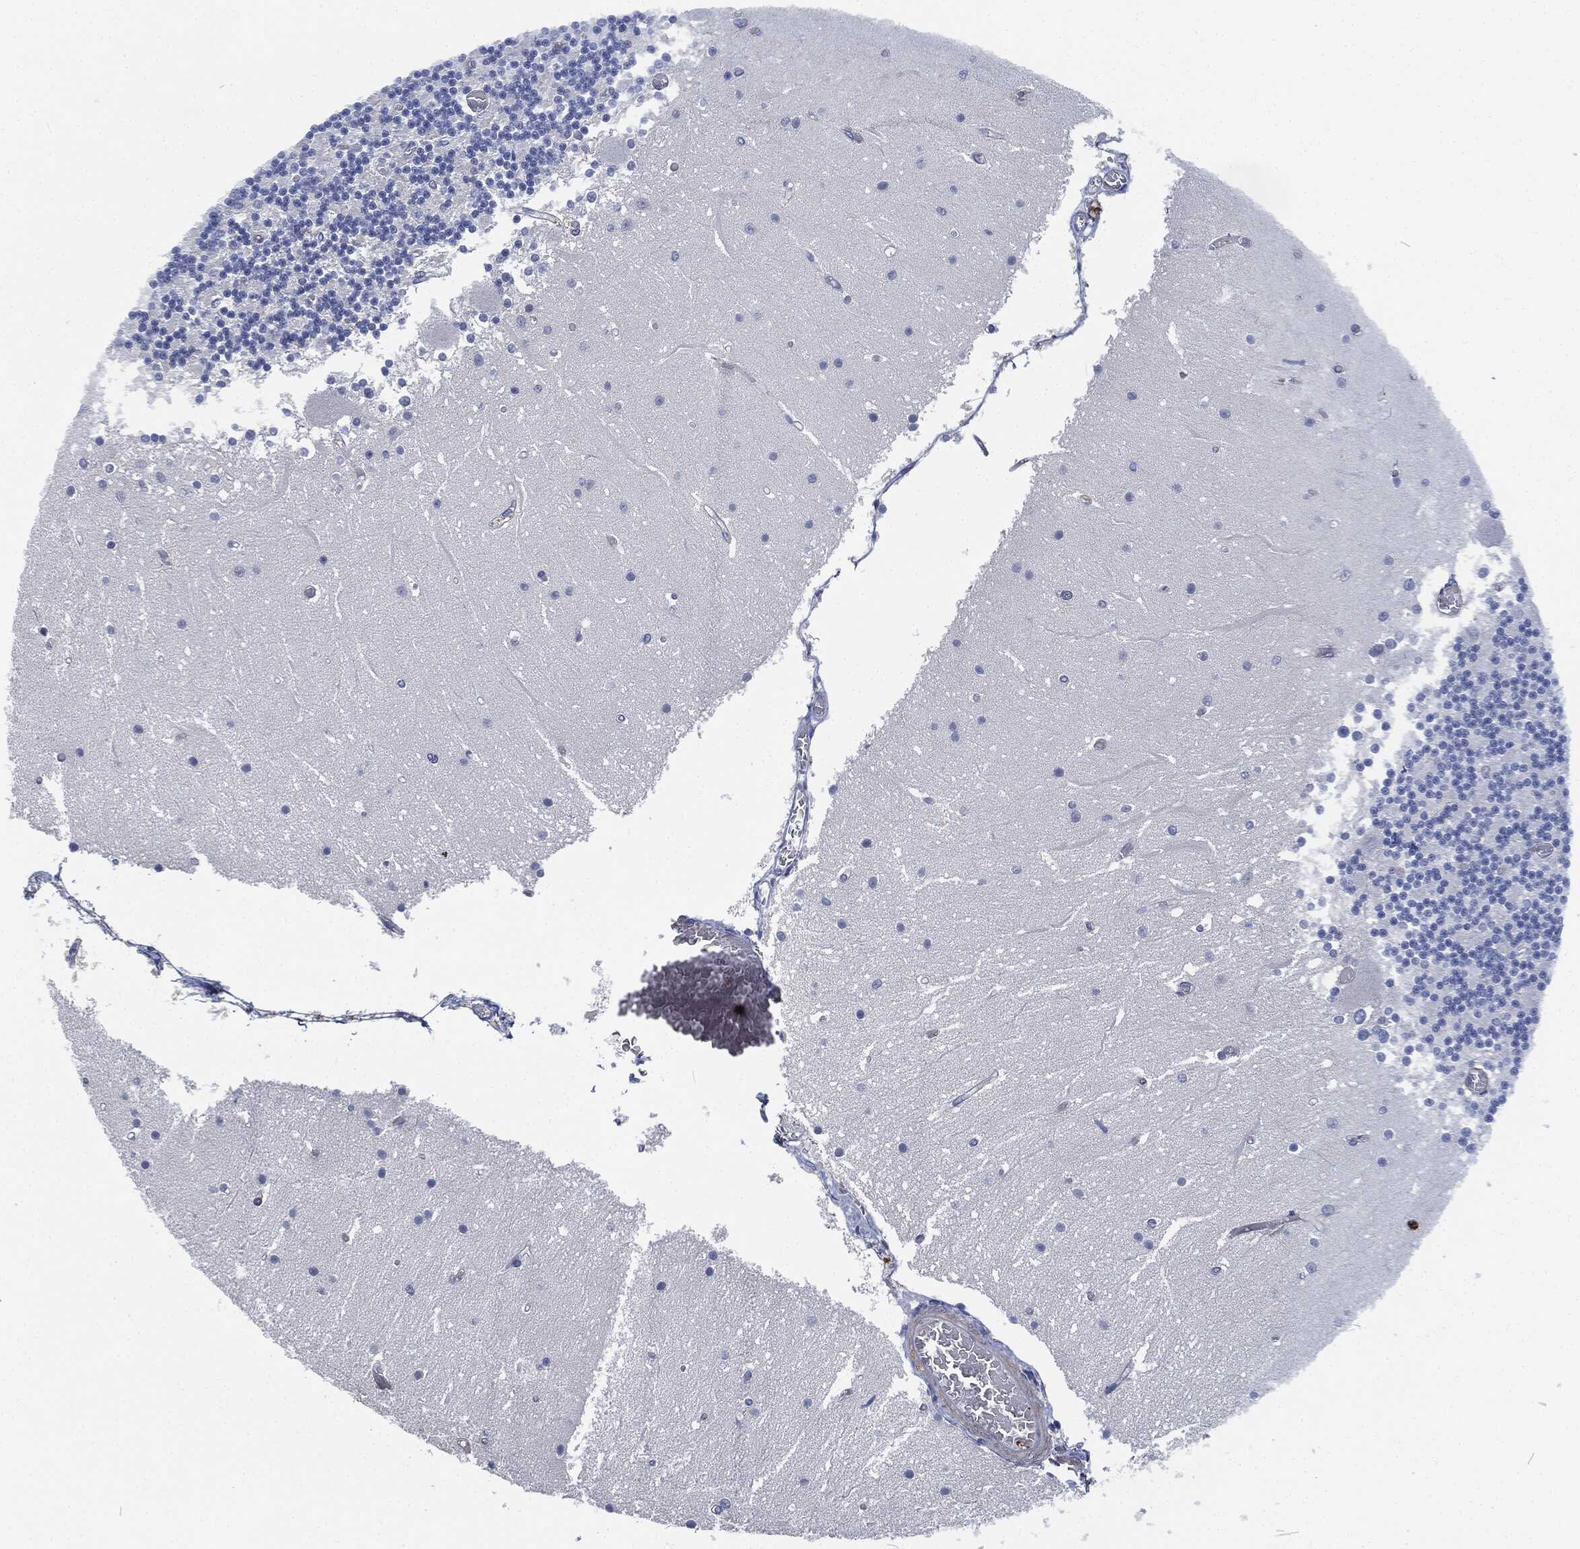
{"staining": {"intensity": "negative", "quantity": "none", "location": "none"}, "tissue": "cerebellum", "cell_type": "Cells in granular layer", "image_type": "normal", "snomed": [{"axis": "morphology", "description": "Normal tissue, NOS"}, {"axis": "topography", "description": "Cerebellum"}], "caption": "High power microscopy histopathology image of an immunohistochemistry (IHC) micrograph of benign cerebellum, revealing no significant expression in cells in granular layer.", "gene": "MPO", "patient": {"sex": "female", "age": 28}}